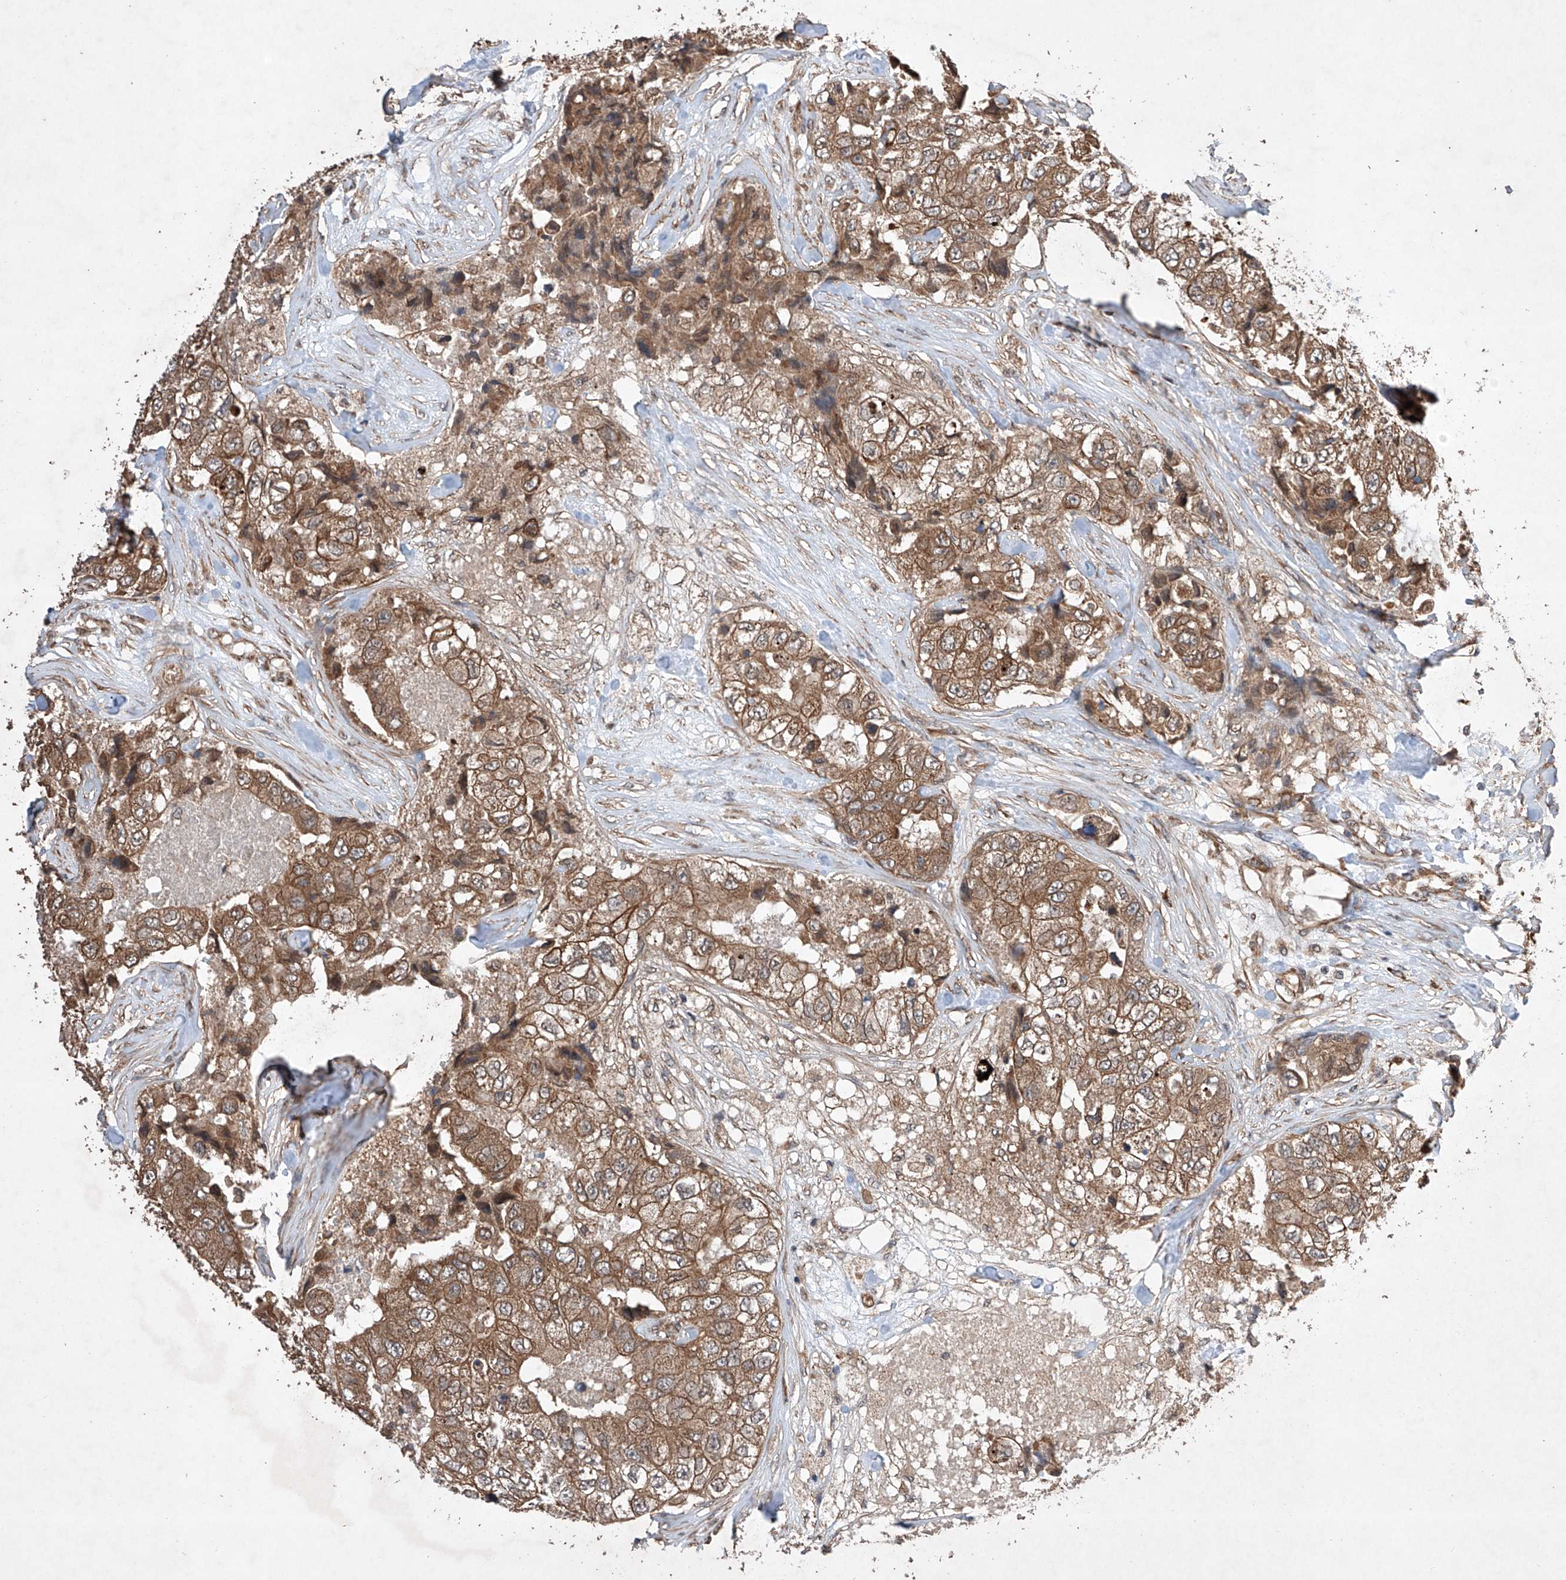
{"staining": {"intensity": "moderate", "quantity": ">75%", "location": "cytoplasmic/membranous"}, "tissue": "breast cancer", "cell_type": "Tumor cells", "image_type": "cancer", "snomed": [{"axis": "morphology", "description": "Duct carcinoma"}, {"axis": "topography", "description": "Breast"}], "caption": "IHC image of breast cancer (invasive ductal carcinoma) stained for a protein (brown), which shows medium levels of moderate cytoplasmic/membranous expression in approximately >75% of tumor cells.", "gene": "LURAP1", "patient": {"sex": "female", "age": 62}}